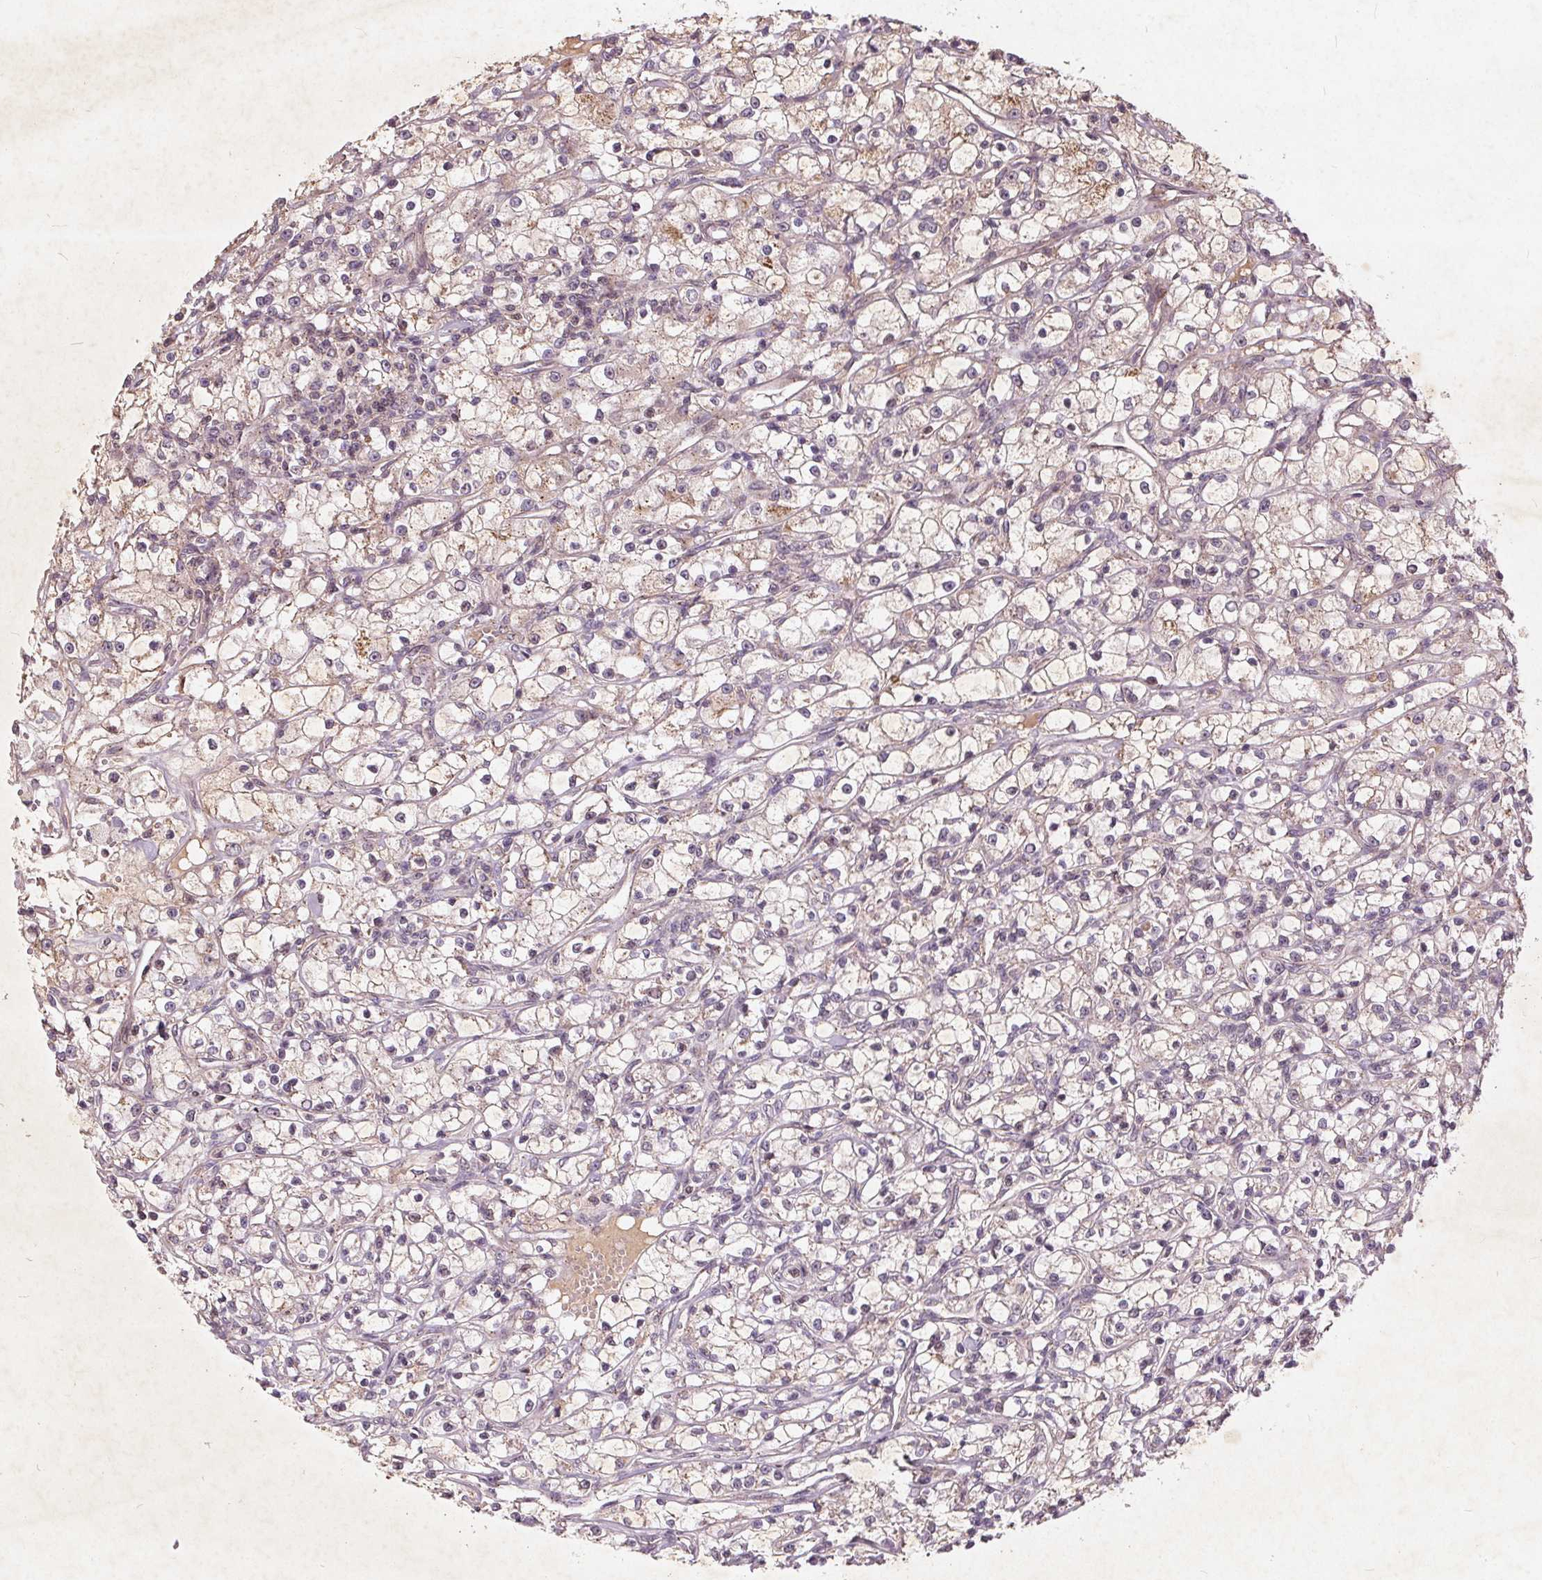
{"staining": {"intensity": "weak", "quantity": "<25%", "location": "cytoplasmic/membranous"}, "tissue": "renal cancer", "cell_type": "Tumor cells", "image_type": "cancer", "snomed": [{"axis": "morphology", "description": "Adenocarcinoma, NOS"}, {"axis": "topography", "description": "Kidney"}], "caption": "Immunohistochemistry (IHC) of human renal cancer reveals no positivity in tumor cells.", "gene": "CSNK1G2", "patient": {"sex": "female", "age": 59}}